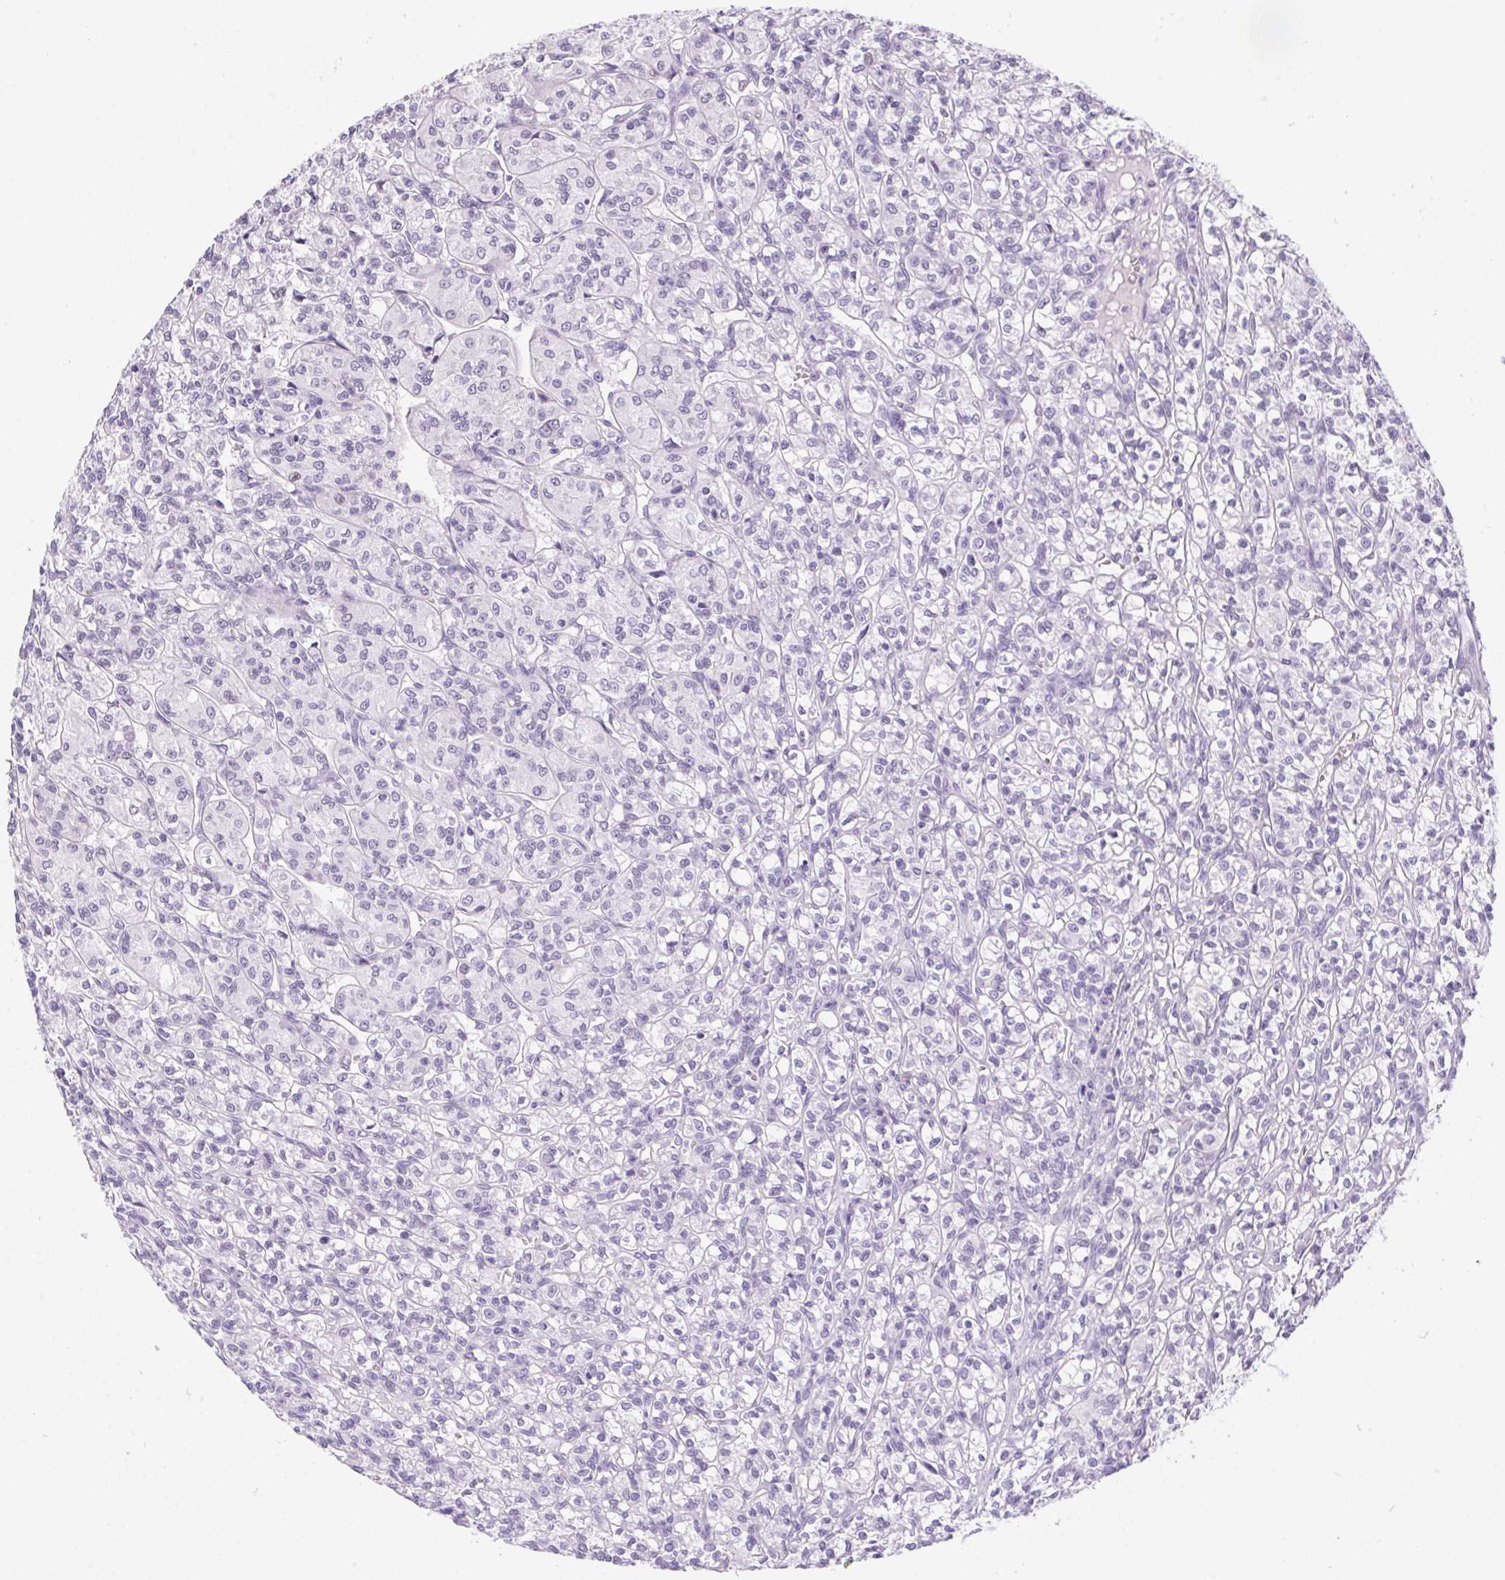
{"staining": {"intensity": "negative", "quantity": "none", "location": "none"}, "tissue": "renal cancer", "cell_type": "Tumor cells", "image_type": "cancer", "snomed": [{"axis": "morphology", "description": "Adenocarcinoma, NOS"}, {"axis": "topography", "description": "Kidney"}], "caption": "Image shows no protein positivity in tumor cells of renal cancer (adenocarcinoma) tissue.", "gene": "SP9", "patient": {"sex": "male", "age": 36}}